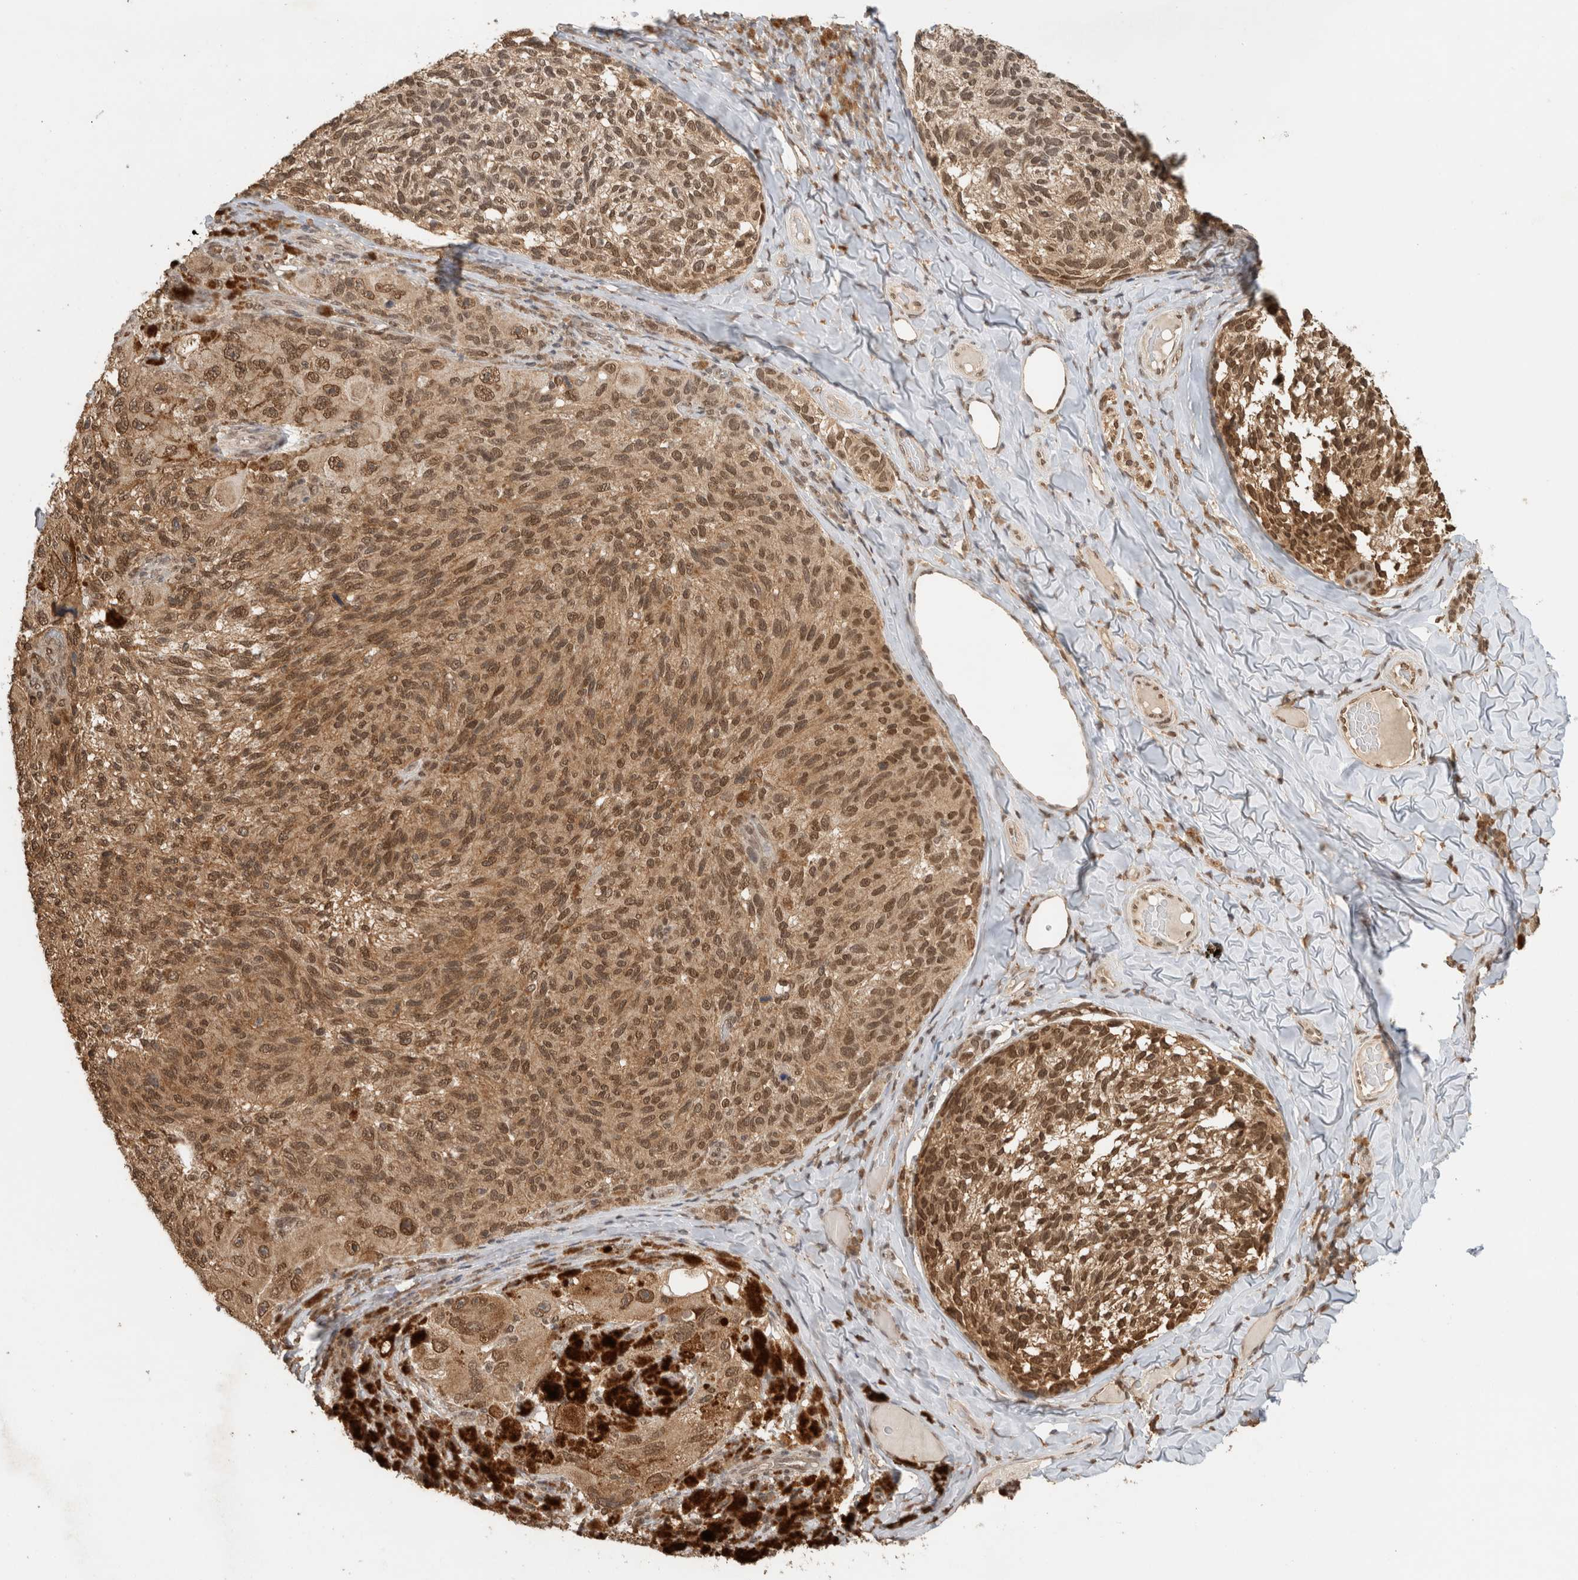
{"staining": {"intensity": "moderate", "quantity": ">75%", "location": "cytoplasmic/membranous,nuclear"}, "tissue": "melanoma", "cell_type": "Tumor cells", "image_type": "cancer", "snomed": [{"axis": "morphology", "description": "Malignant melanoma, NOS"}, {"axis": "topography", "description": "Skin"}], "caption": "A high-resolution image shows IHC staining of malignant melanoma, which shows moderate cytoplasmic/membranous and nuclear positivity in about >75% of tumor cells.", "gene": "C1orf21", "patient": {"sex": "female", "age": 73}}